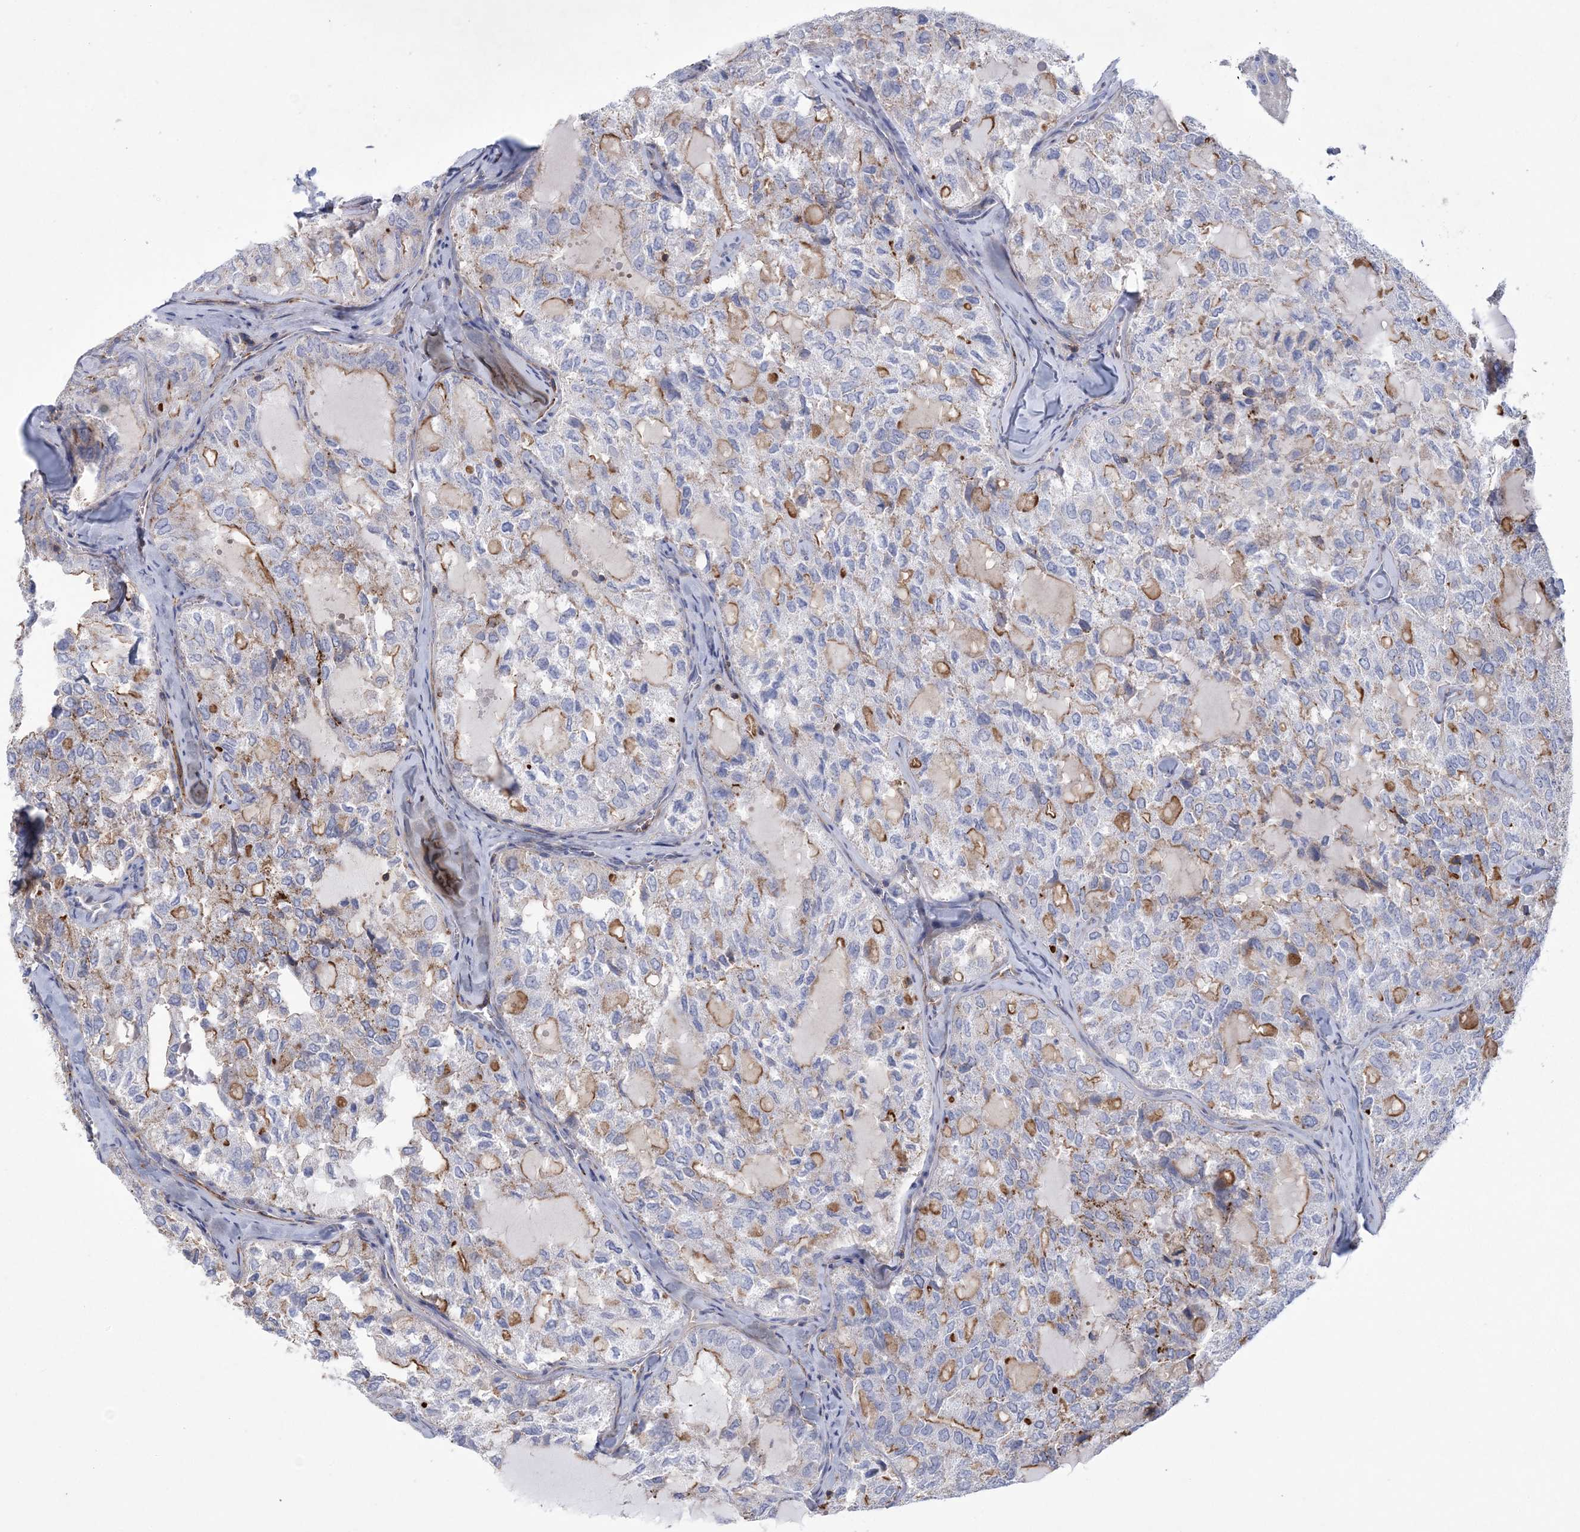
{"staining": {"intensity": "moderate", "quantity": "<25%", "location": "cytoplasmic/membranous"}, "tissue": "thyroid cancer", "cell_type": "Tumor cells", "image_type": "cancer", "snomed": [{"axis": "morphology", "description": "Follicular adenoma carcinoma, NOS"}, {"axis": "topography", "description": "Thyroid gland"}], "caption": "Immunohistochemistry image of human thyroid follicular adenoma carcinoma stained for a protein (brown), which displays low levels of moderate cytoplasmic/membranous positivity in about <25% of tumor cells.", "gene": "ARSJ", "patient": {"sex": "male", "age": 75}}